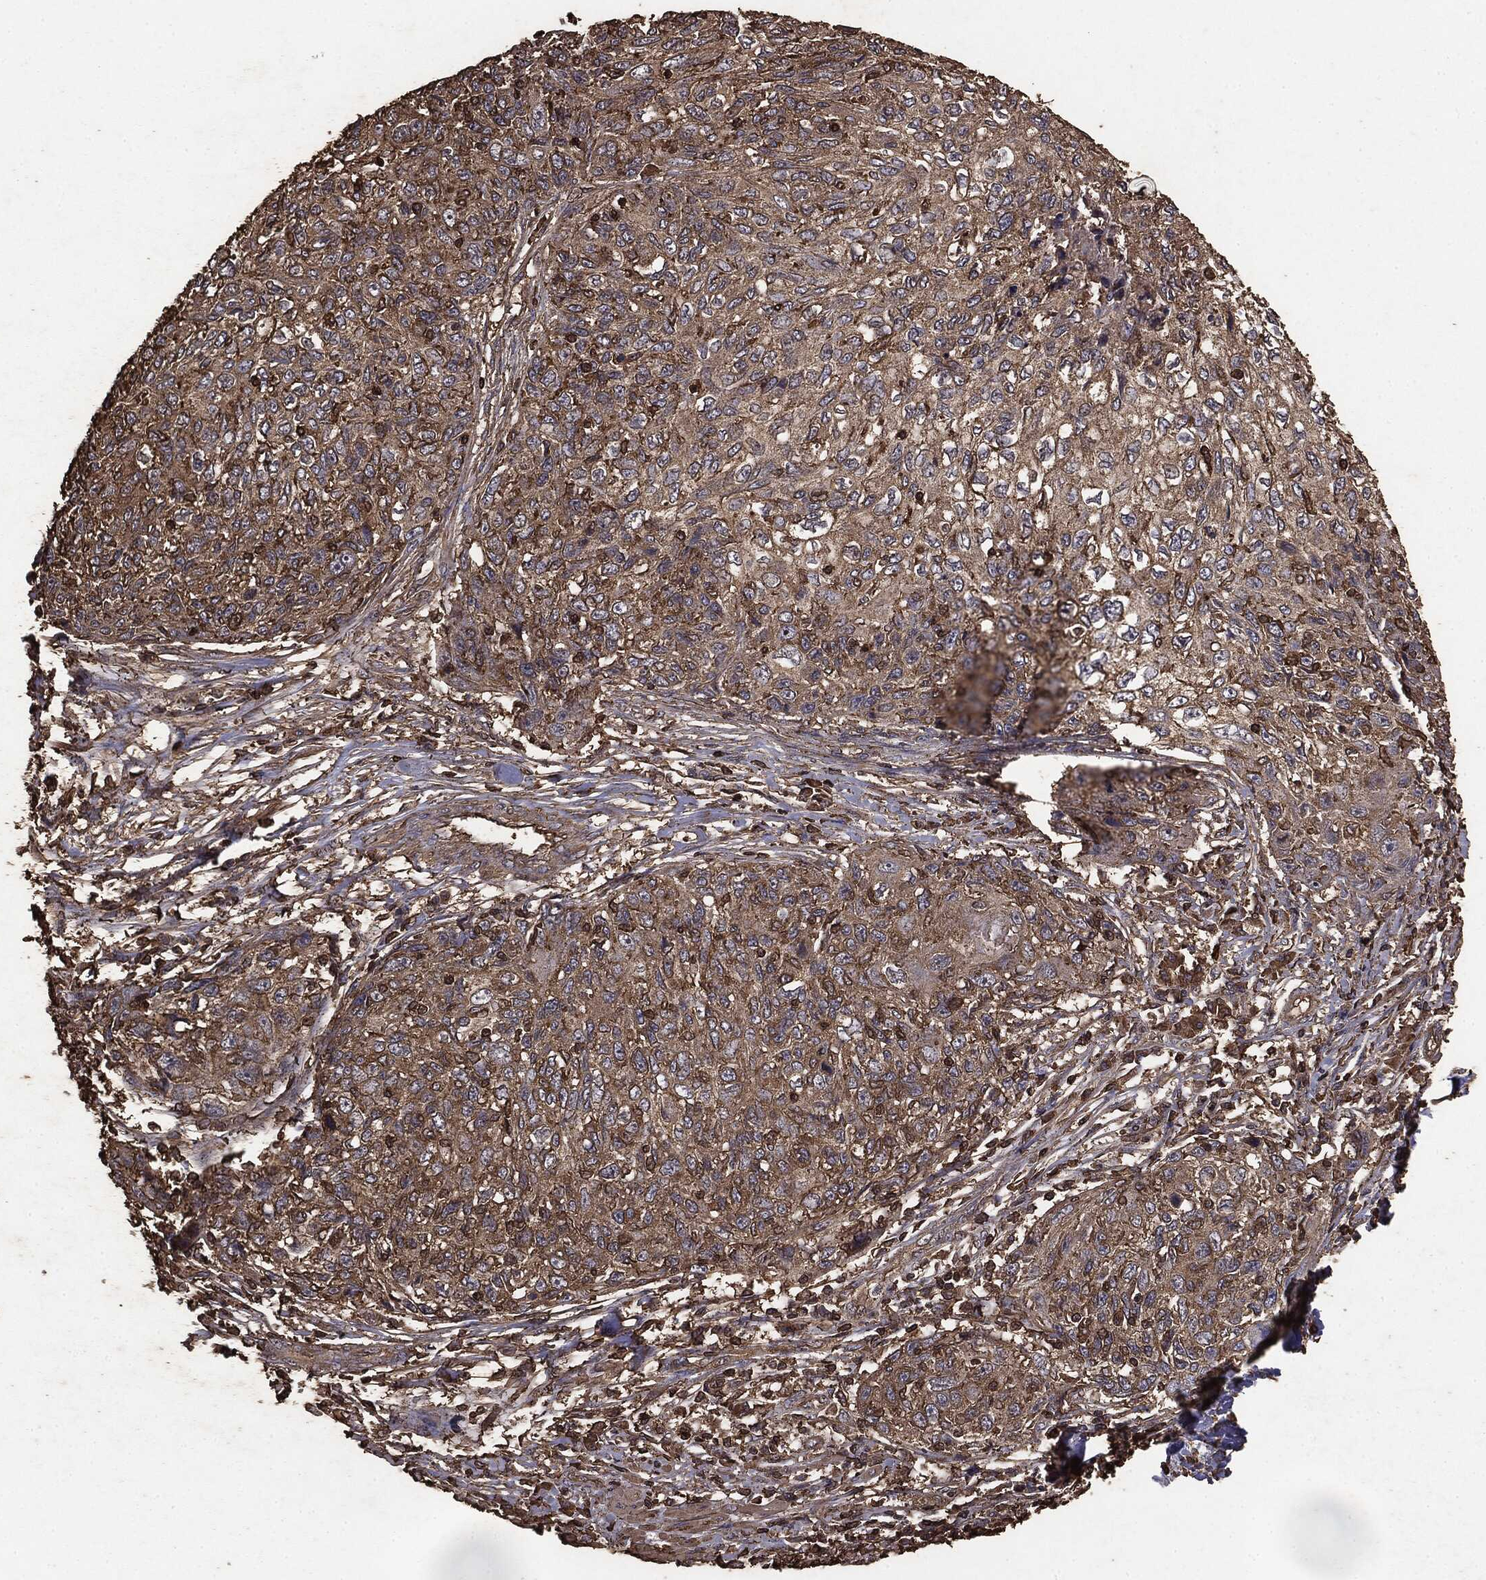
{"staining": {"intensity": "moderate", "quantity": ">75%", "location": "cytoplasmic/membranous"}, "tissue": "skin cancer", "cell_type": "Tumor cells", "image_type": "cancer", "snomed": [{"axis": "morphology", "description": "Squamous cell carcinoma, NOS"}, {"axis": "topography", "description": "Skin"}], "caption": "Squamous cell carcinoma (skin) was stained to show a protein in brown. There is medium levels of moderate cytoplasmic/membranous expression in approximately >75% of tumor cells.", "gene": "MTOR", "patient": {"sex": "male", "age": 92}}